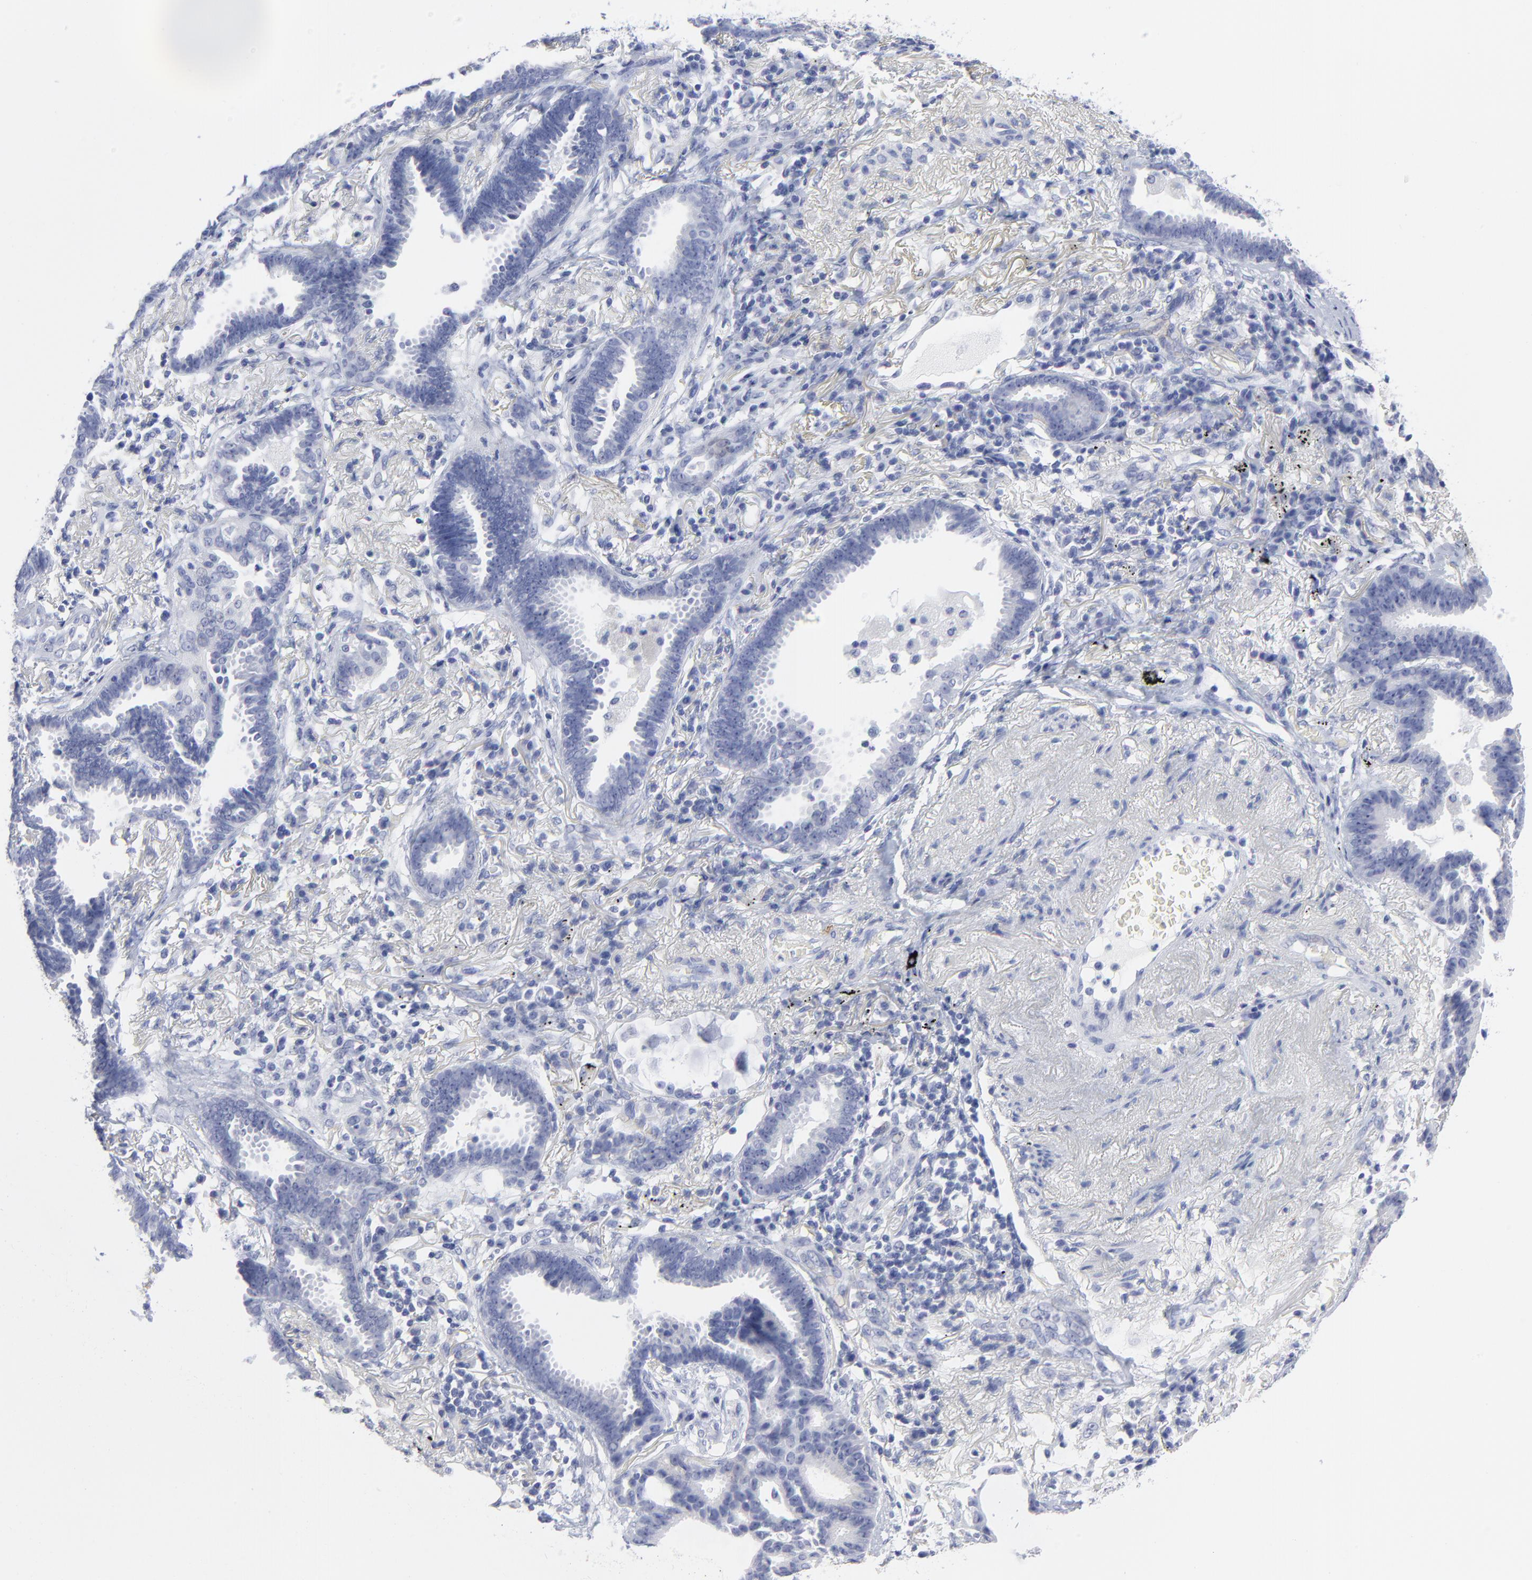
{"staining": {"intensity": "negative", "quantity": "none", "location": "none"}, "tissue": "lung cancer", "cell_type": "Tumor cells", "image_type": "cancer", "snomed": [{"axis": "morphology", "description": "Adenocarcinoma, NOS"}, {"axis": "topography", "description": "Lung"}], "caption": "Tumor cells are negative for protein expression in human lung cancer (adenocarcinoma). (Brightfield microscopy of DAB (3,3'-diaminobenzidine) IHC at high magnification).", "gene": "CNTN3", "patient": {"sex": "female", "age": 64}}